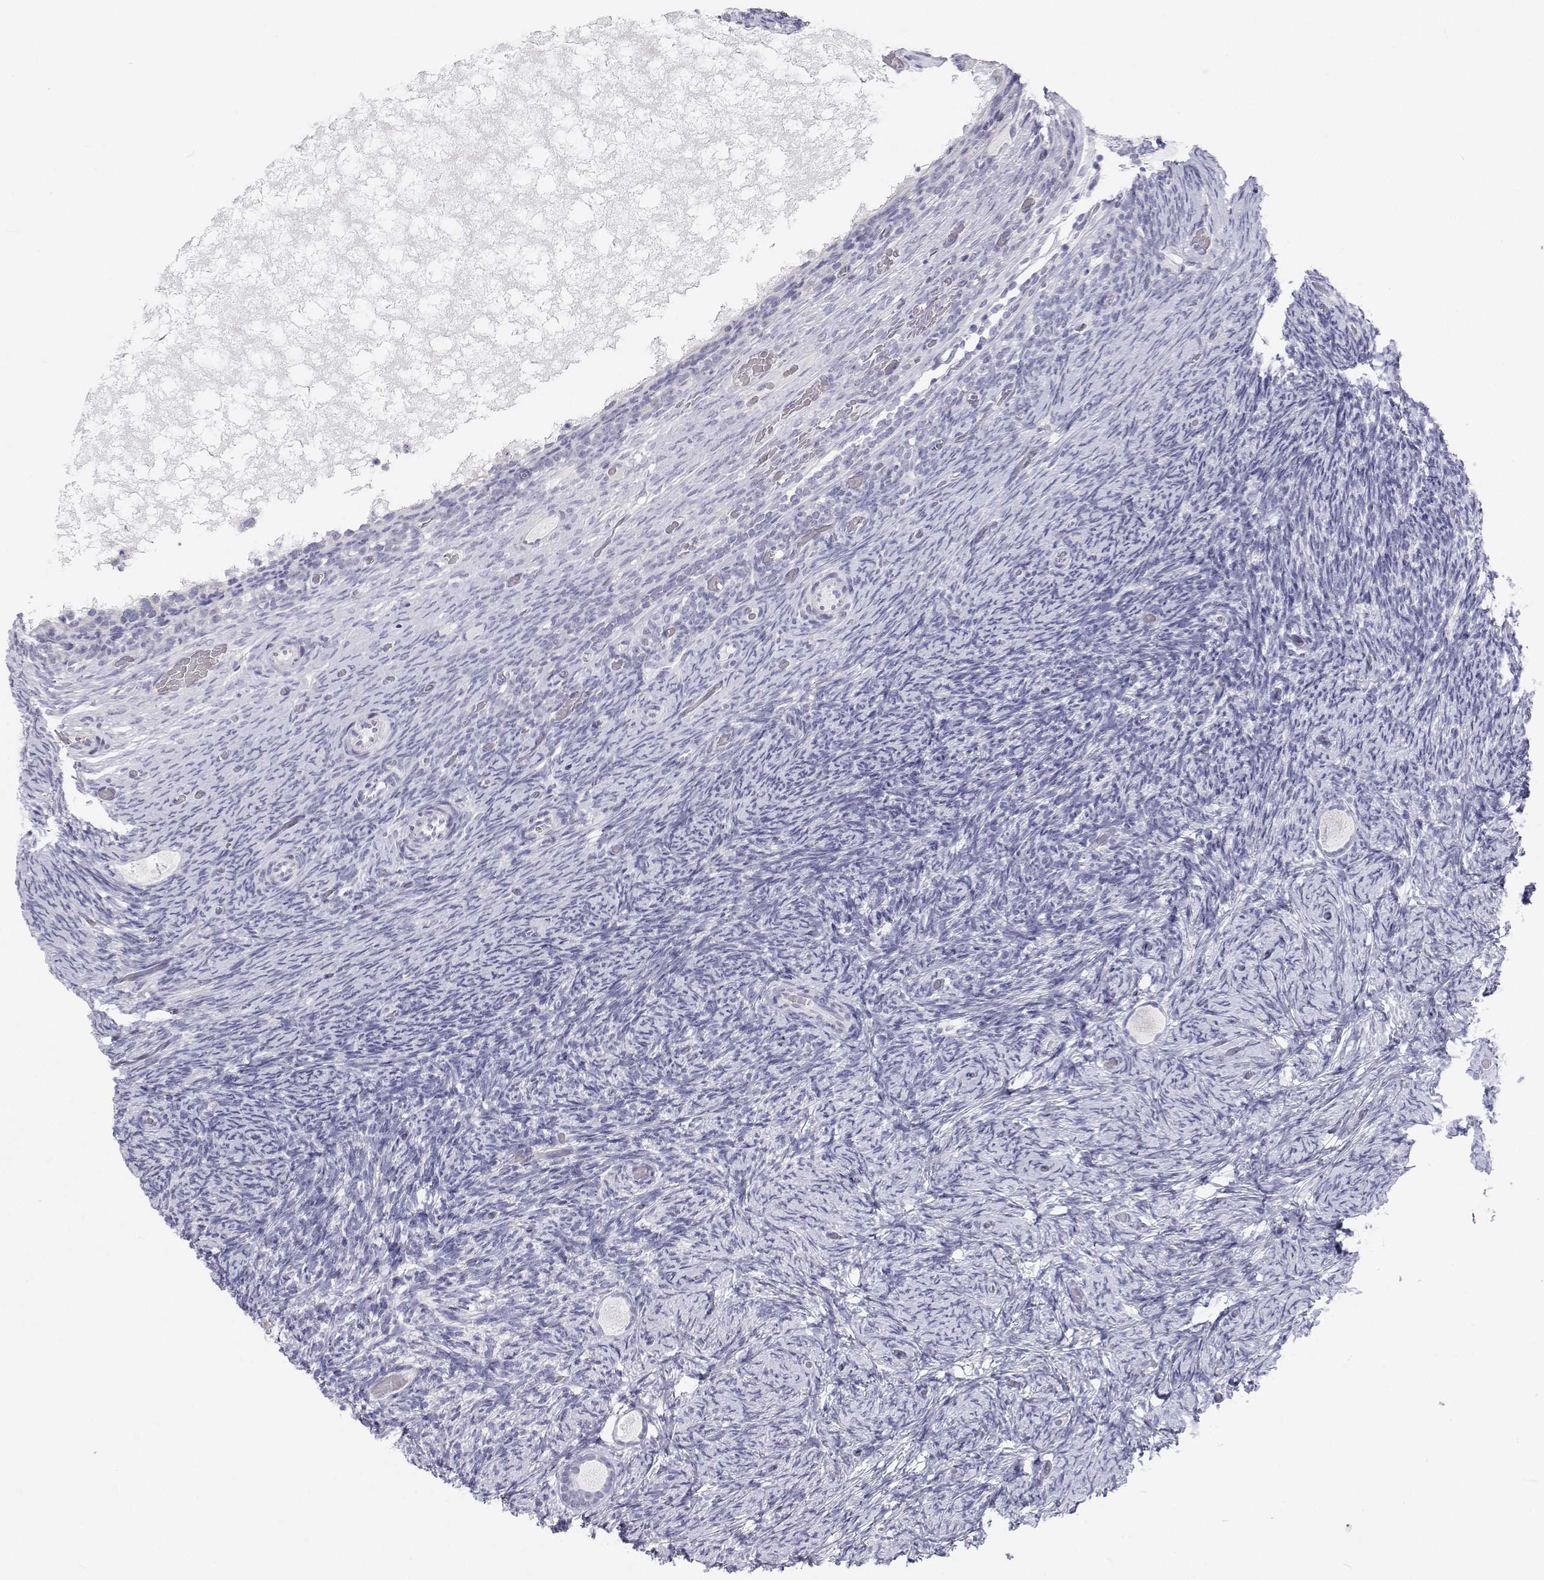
{"staining": {"intensity": "negative", "quantity": "none", "location": "none"}, "tissue": "ovary", "cell_type": "Follicle cells", "image_type": "normal", "snomed": [{"axis": "morphology", "description": "Normal tissue, NOS"}, {"axis": "topography", "description": "Ovary"}], "caption": "This is an immunohistochemistry image of unremarkable human ovary. There is no positivity in follicle cells.", "gene": "TTN", "patient": {"sex": "female", "age": 34}}